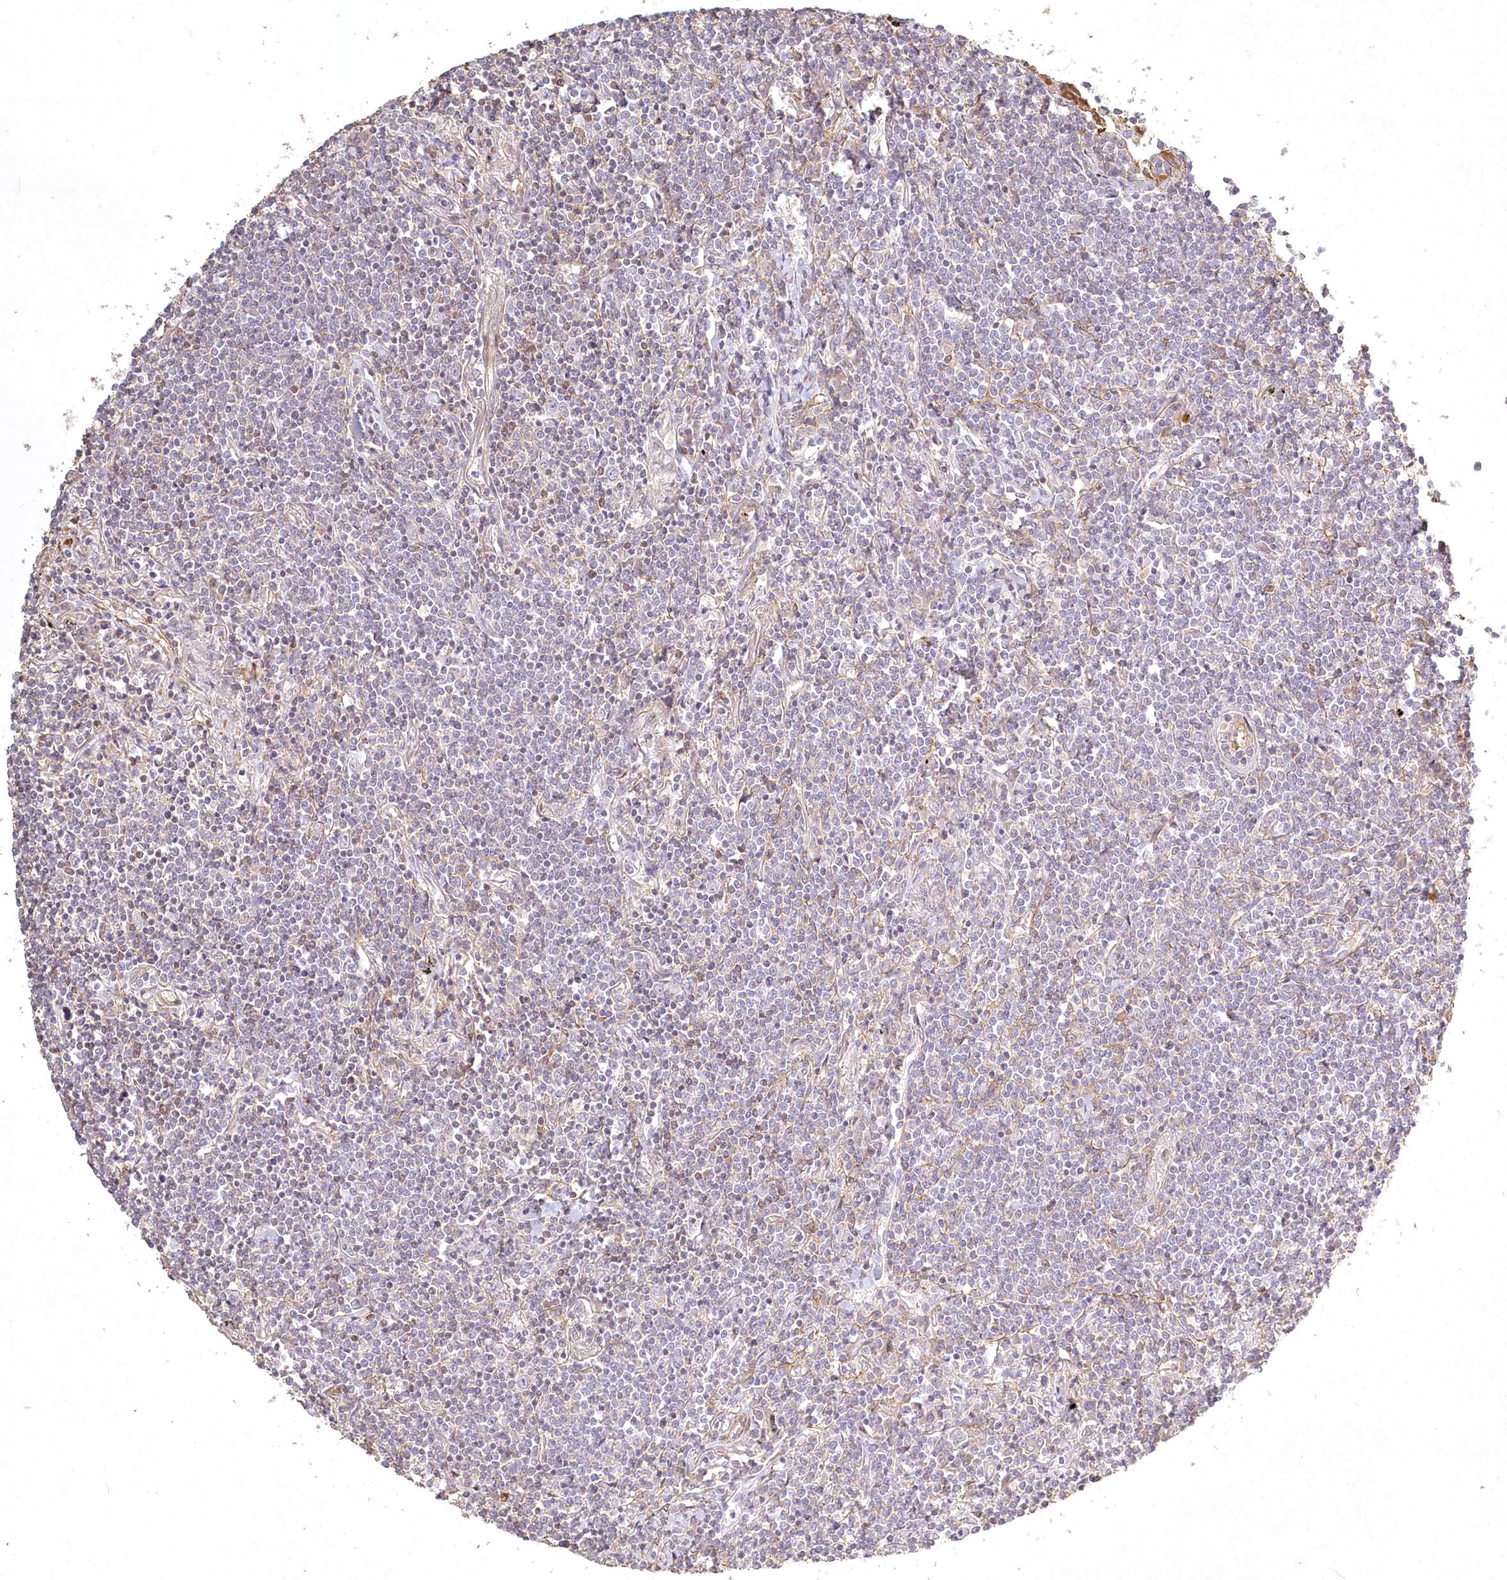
{"staining": {"intensity": "negative", "quantity": "none", "location": "none"}, "tissue": "lymphoma", "cell_type": "Tumor cells", "image_type": "cancer", "snomed": [{"axis": "morphology", "description": "Malignant lymphoma, non-Hodgkin's type, Low grade"}, {"axis": "topography", "description": "Lung"}], "caption": "This is an immunohistochemistry (IHC) micrograph of human lymphoma. There is no staining in tumor cells.", "gene": "INPP4B", "patient": {"sex": "female", "age": 71}}